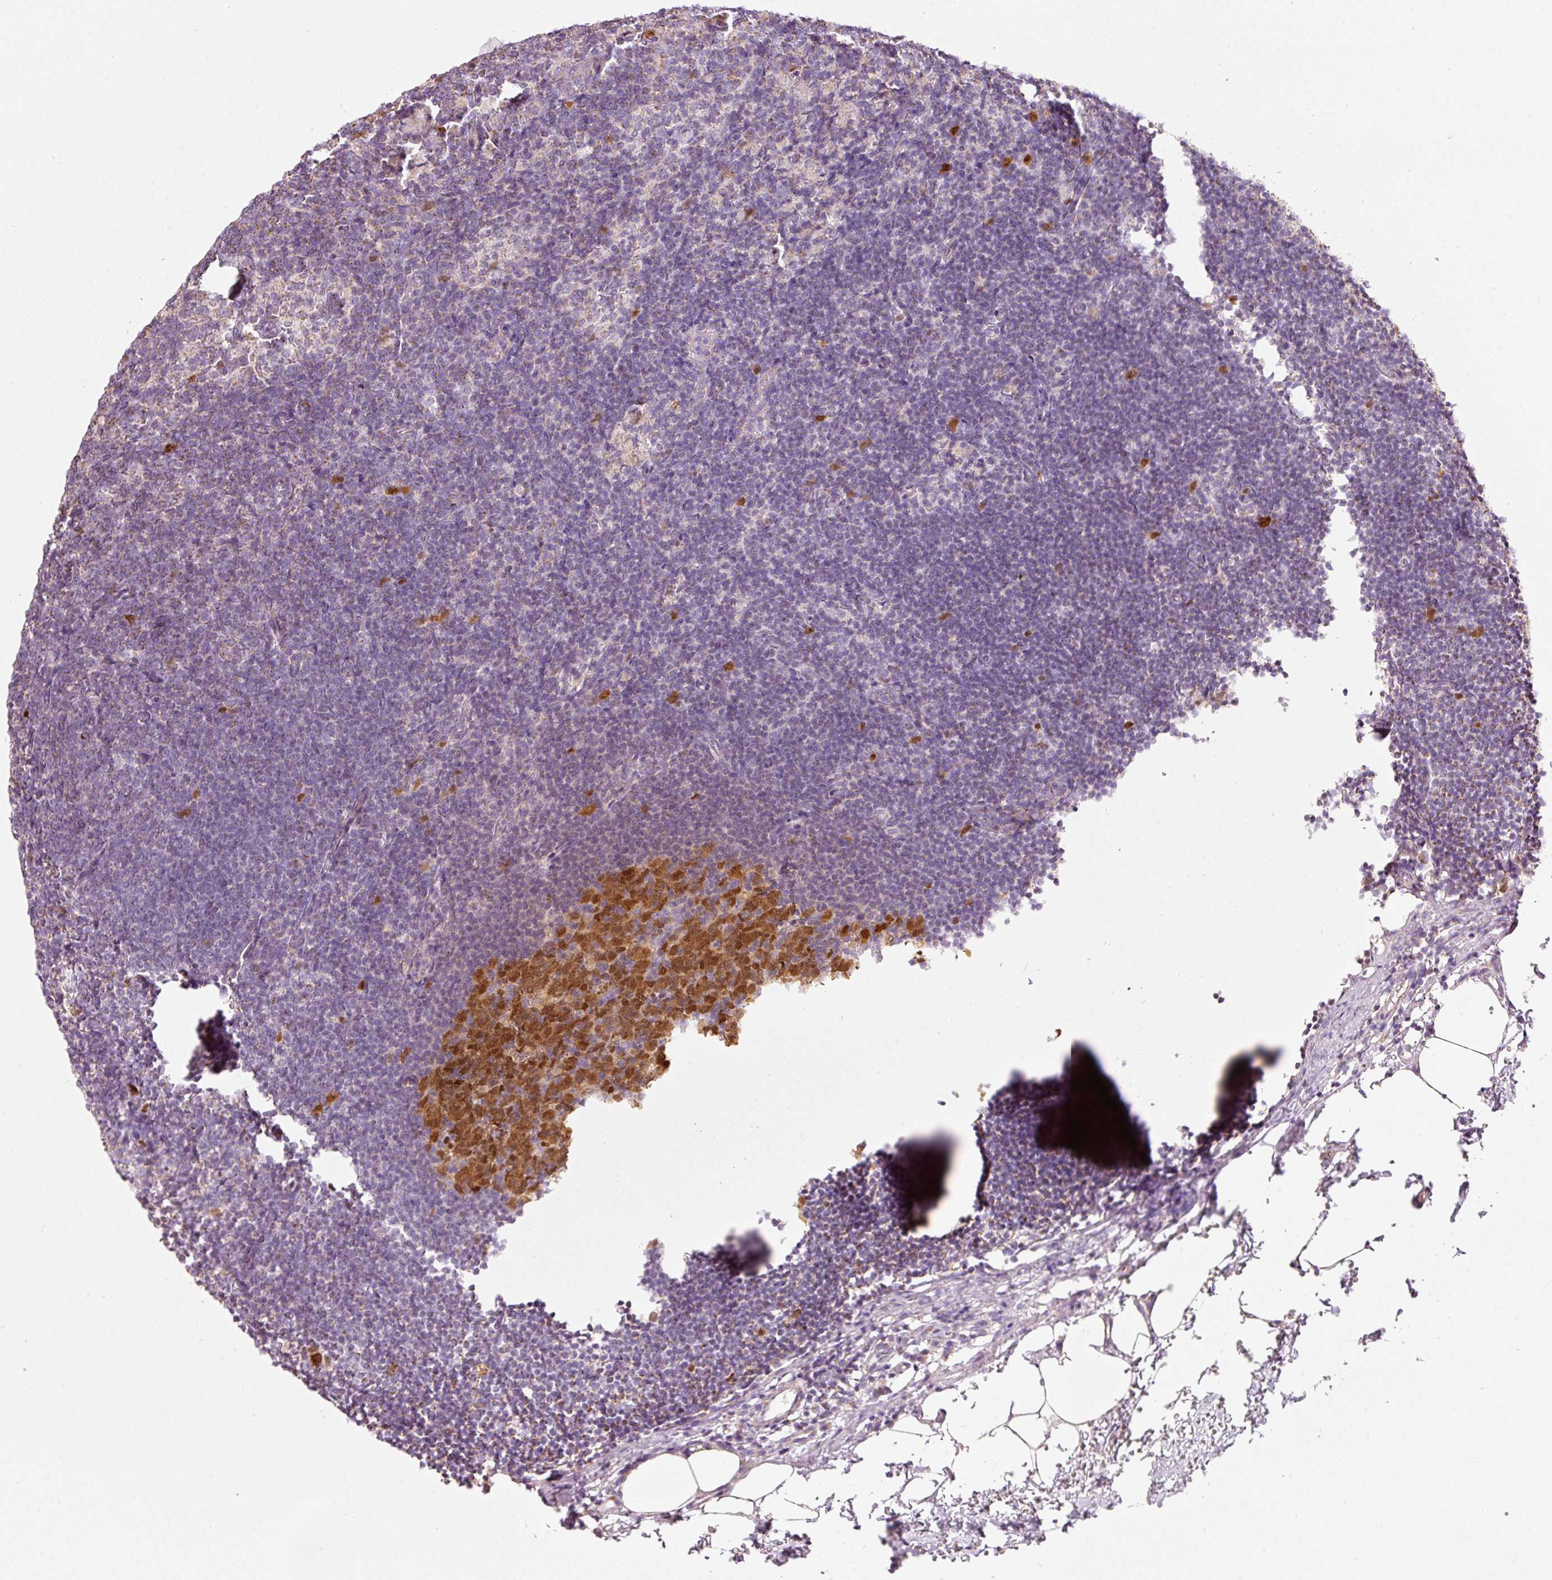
{"staining": {"intensity": "strong", "quantity": "25%-75%", "location": "cytoplasmic/membranous,nuclear"}, "tissue": "lymph node", "cell_type": "Germinal center cells", "image_type": "normal", "snomed": [{"axis": "morphology", "description": "Normal tissue, NOS"}, {"axis": "topography", "description": "Lymph node"}], "caption": "Normal lymph node demonstrates strong cytoplasmic/membranous,nuclear positivity in approximately 25%-75% of germinal center cells, visualized by immunohistochemistry. (DAB (3,3'-diaminobenzidine) = brown stain, brightfield microscopy at high magnification).", "gene": "DUT", "patient": {"sex": "male", "age": 49}}